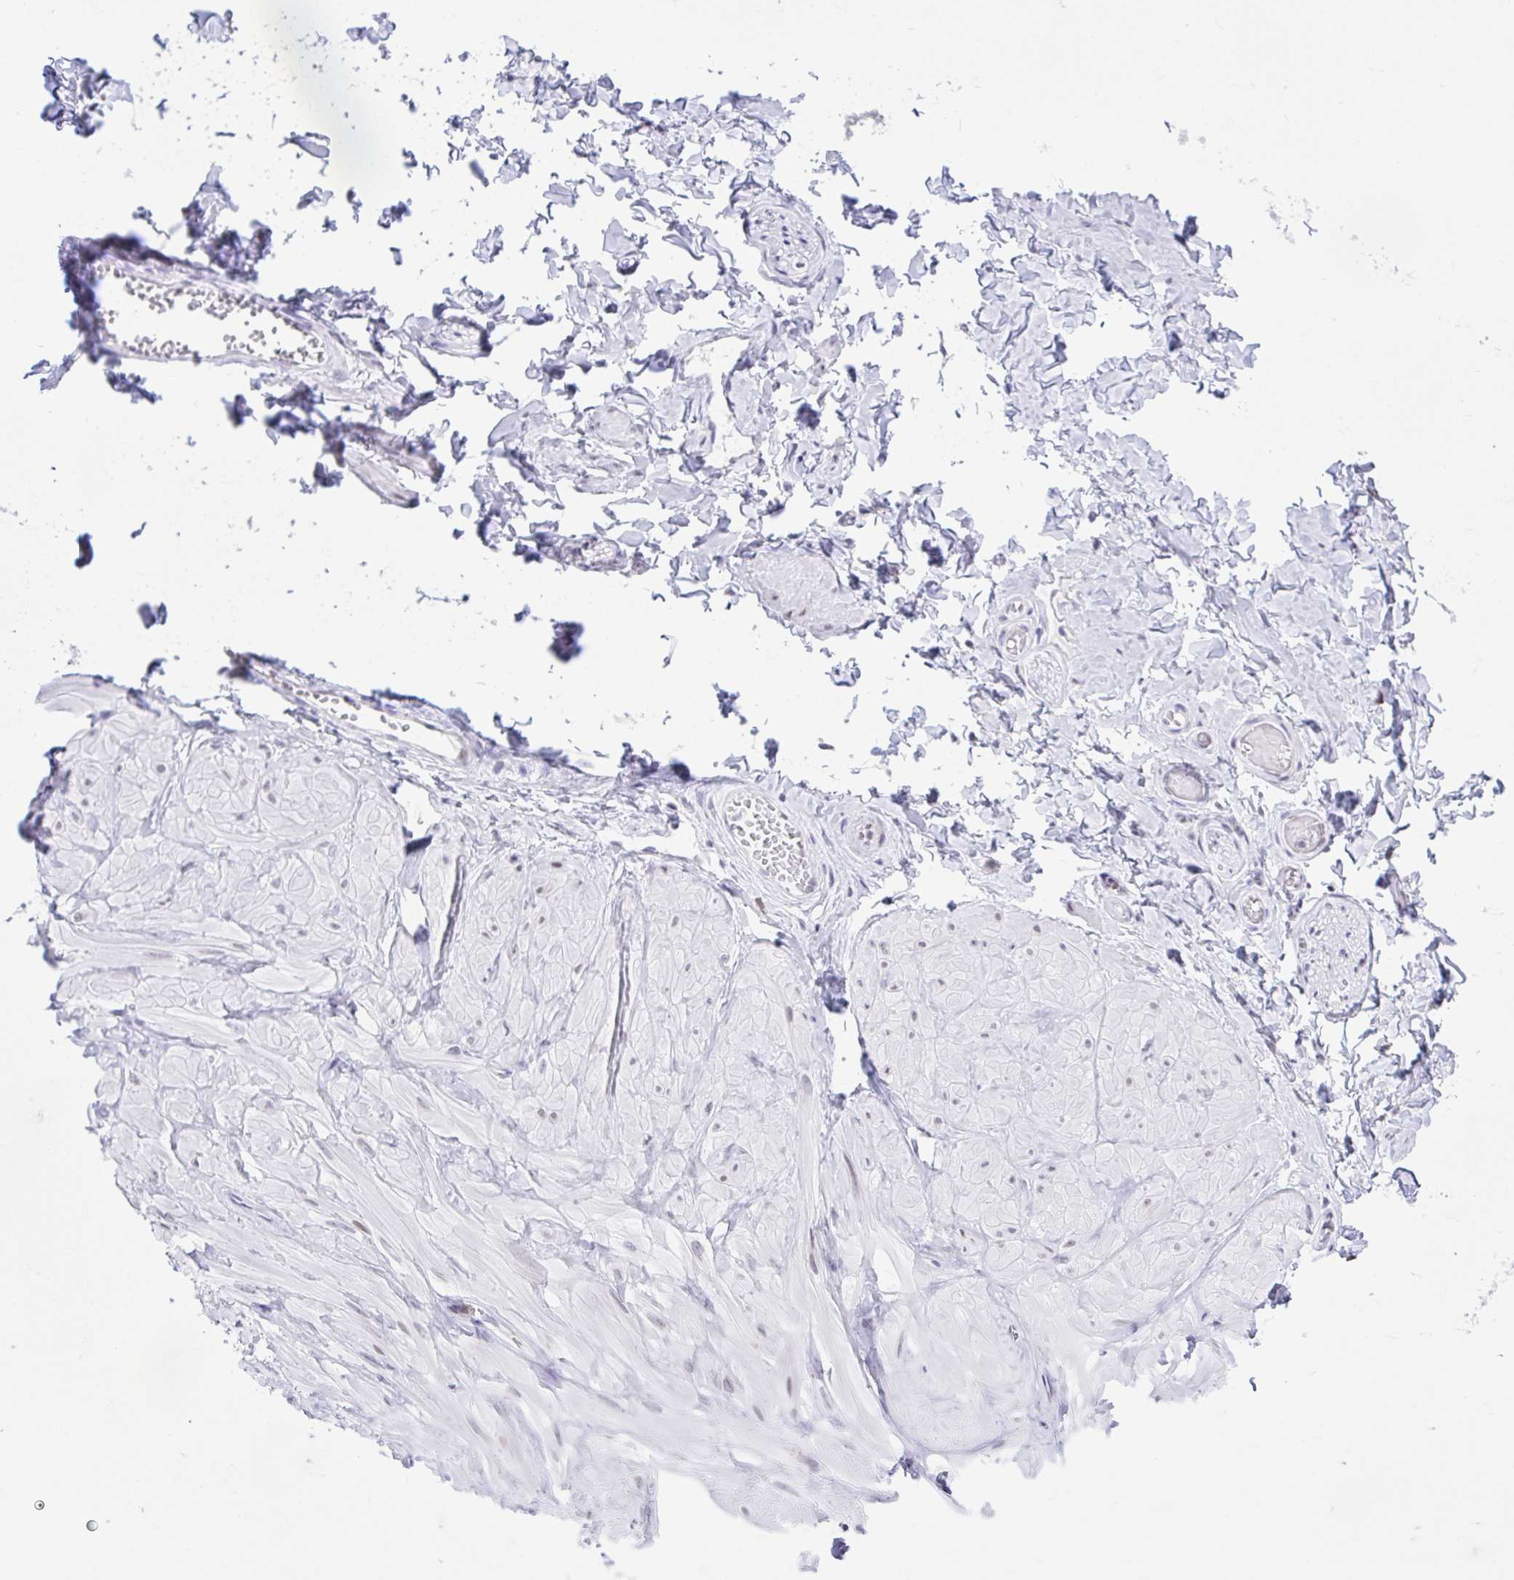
{"staining": {"intensity": "moderate", "quantity": "<25%", "location": "nuclear"}, "tissue": "adipose tissue", "cell_type": "Adipocytes", "image_type": "normal", "snomed": [{"axis": "morphology", "description": "Normal tissue, NOS"}, {"axis": "topography", "description": "Soft tissue"}, {"axis": "topography", "description": "Adipose tissue"}, {"axis": "topography", "description": "Vascular tissue"}, {"axis": "topography", "description": "Peripheral nerve tissue"}], "caption": "Protein expression analysis of normal adipose tissue displays moderate nuclear expression in approximately <25% of adipocytes.", "gene": "SLC35C2", "patient": {"sex": "male", "age": 29}}